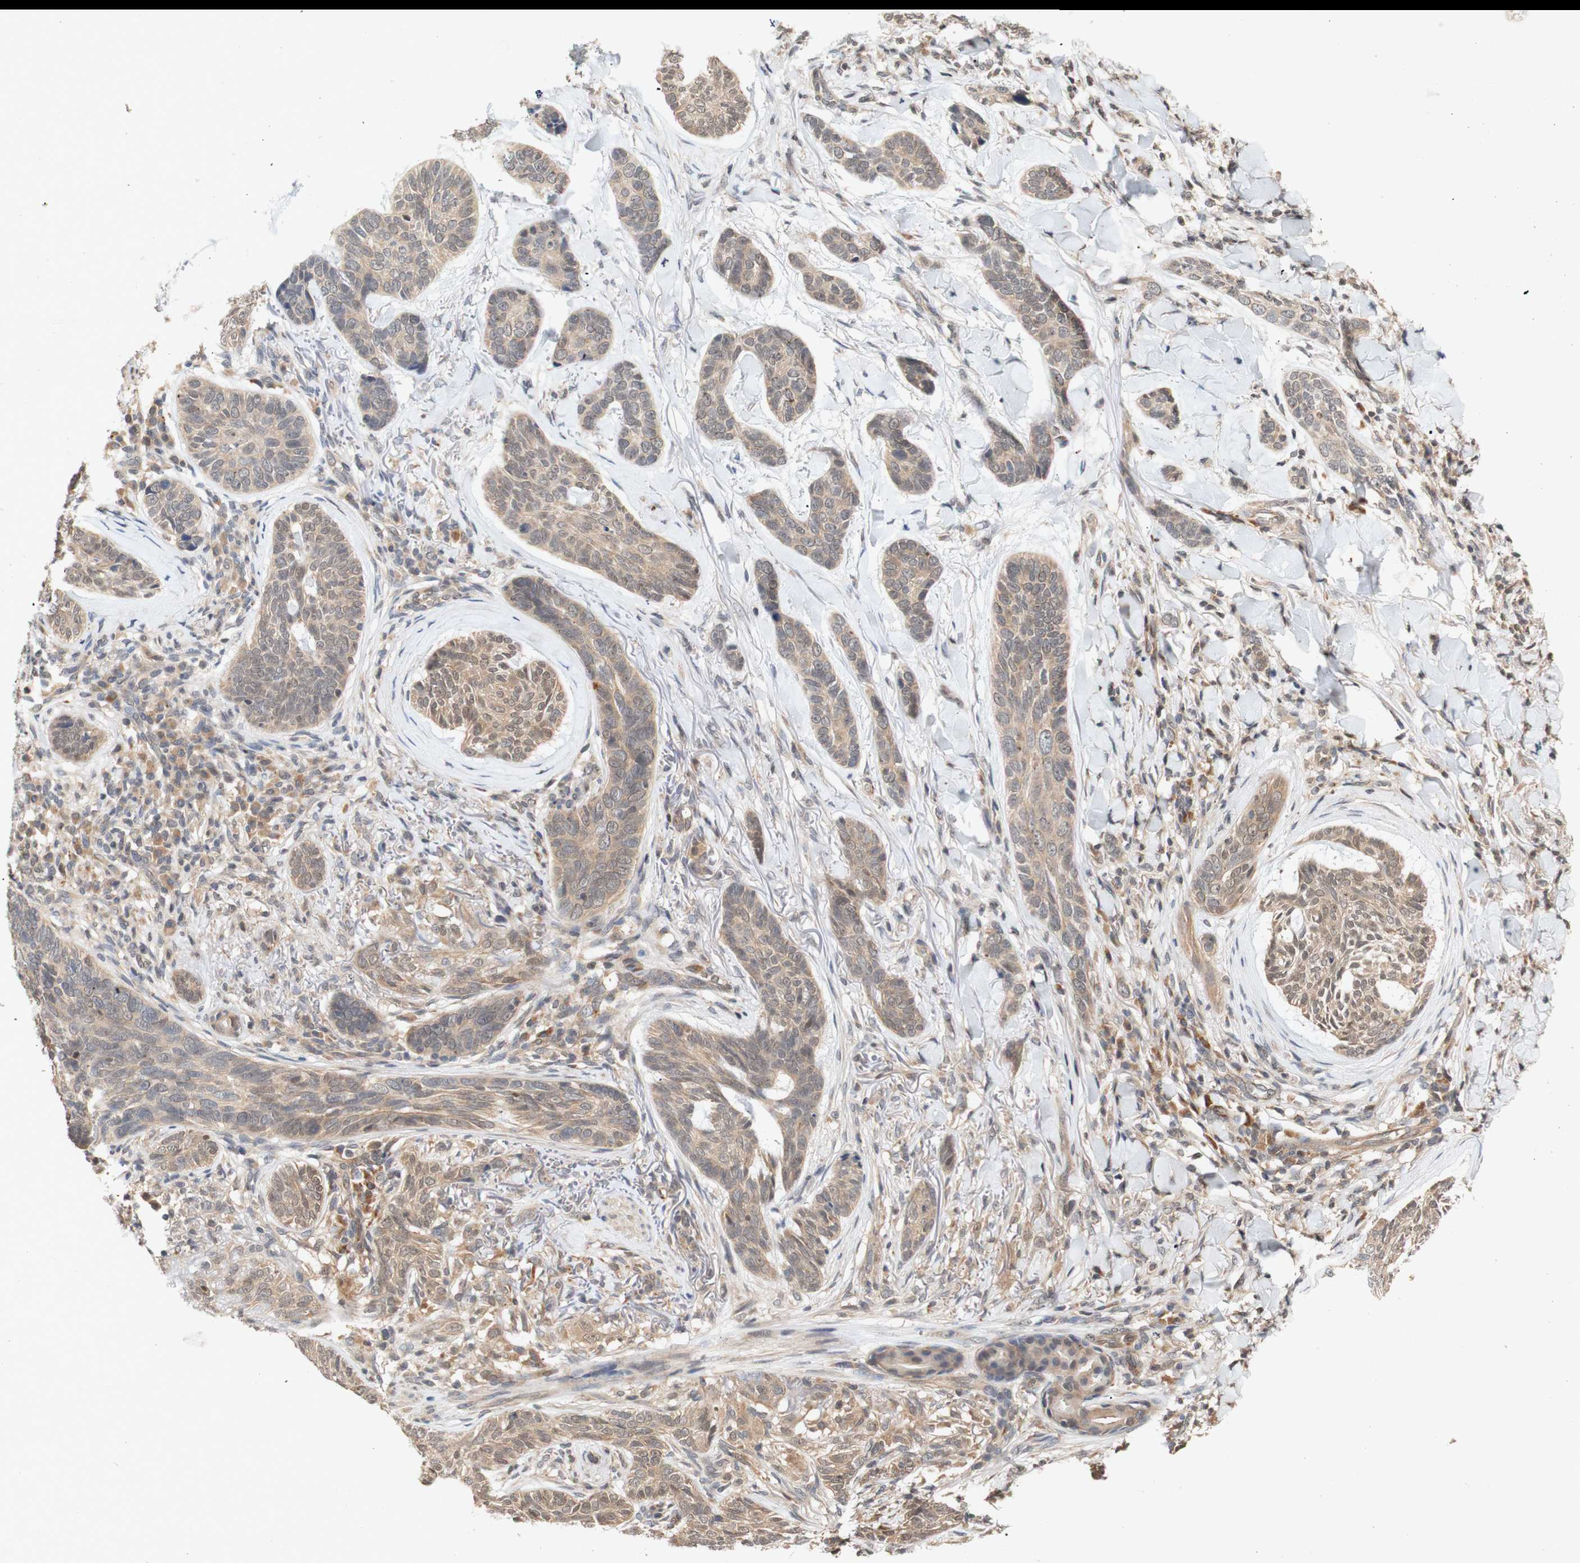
{"staining": {"intensity": "moderate", "quantity": ">75%", "location": "cytoplasmic/membranous"}, "tissue": "skin cancer", "cell_type": "Tumor cells", "image_type": "cancer", "snomed": [{"axis": "morphology", "description": "Basal cell carcinoma"}, {"axis": "topography", "description": "Skin"}], "caption": "Tumor cells exhibit medium levels of moderate cytoplasmic/membranous positivity in about >75% of cells in basal cell carcinoma (skin). Immunohistochemistry stains the protein of interest in brown and the nuclei are stained blue.", "gene": "PIN1", "patient": {"sex": "male", "age": 43}}